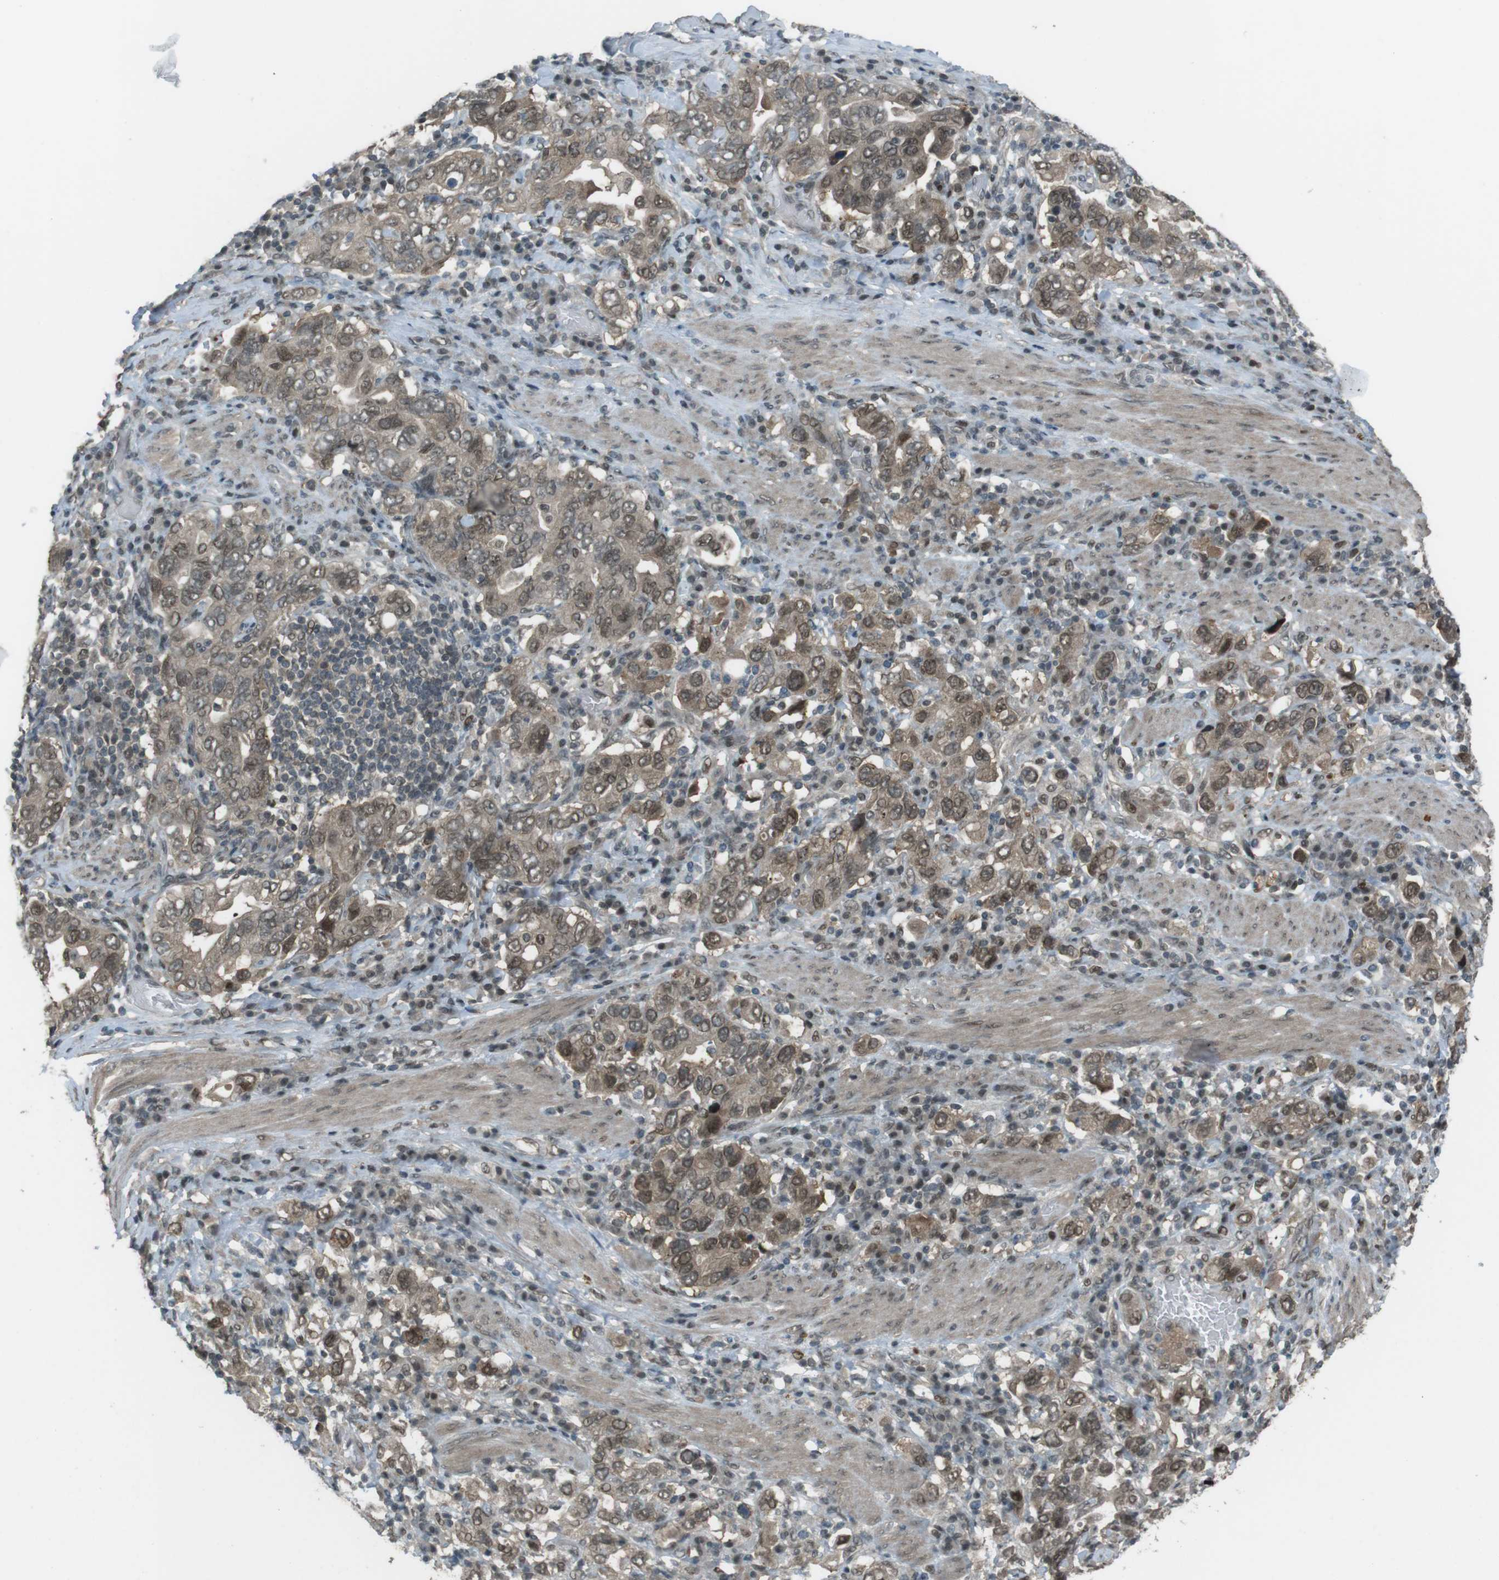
{"staining": {"intensity": "moderate", "quantity": ">75%", "location": "cytoplasmic/membranous,nuclear"}, "tissue": "stomach cancer", "cell_type": "Tumor cells", "image_type": "cancer", "snomed": [{"axis": "morphology", "description": "Adenocarcinoma, NOS"}, {"axis": "topography", "description": "Stomach, upper"}], "caption": "Stomach cancer (adenocarcinoma) stained with a protein marker reveals moderate staining in tumor cells.", "gene": "SLITRK5", "patient": {"sex": "male", "age": 62}}